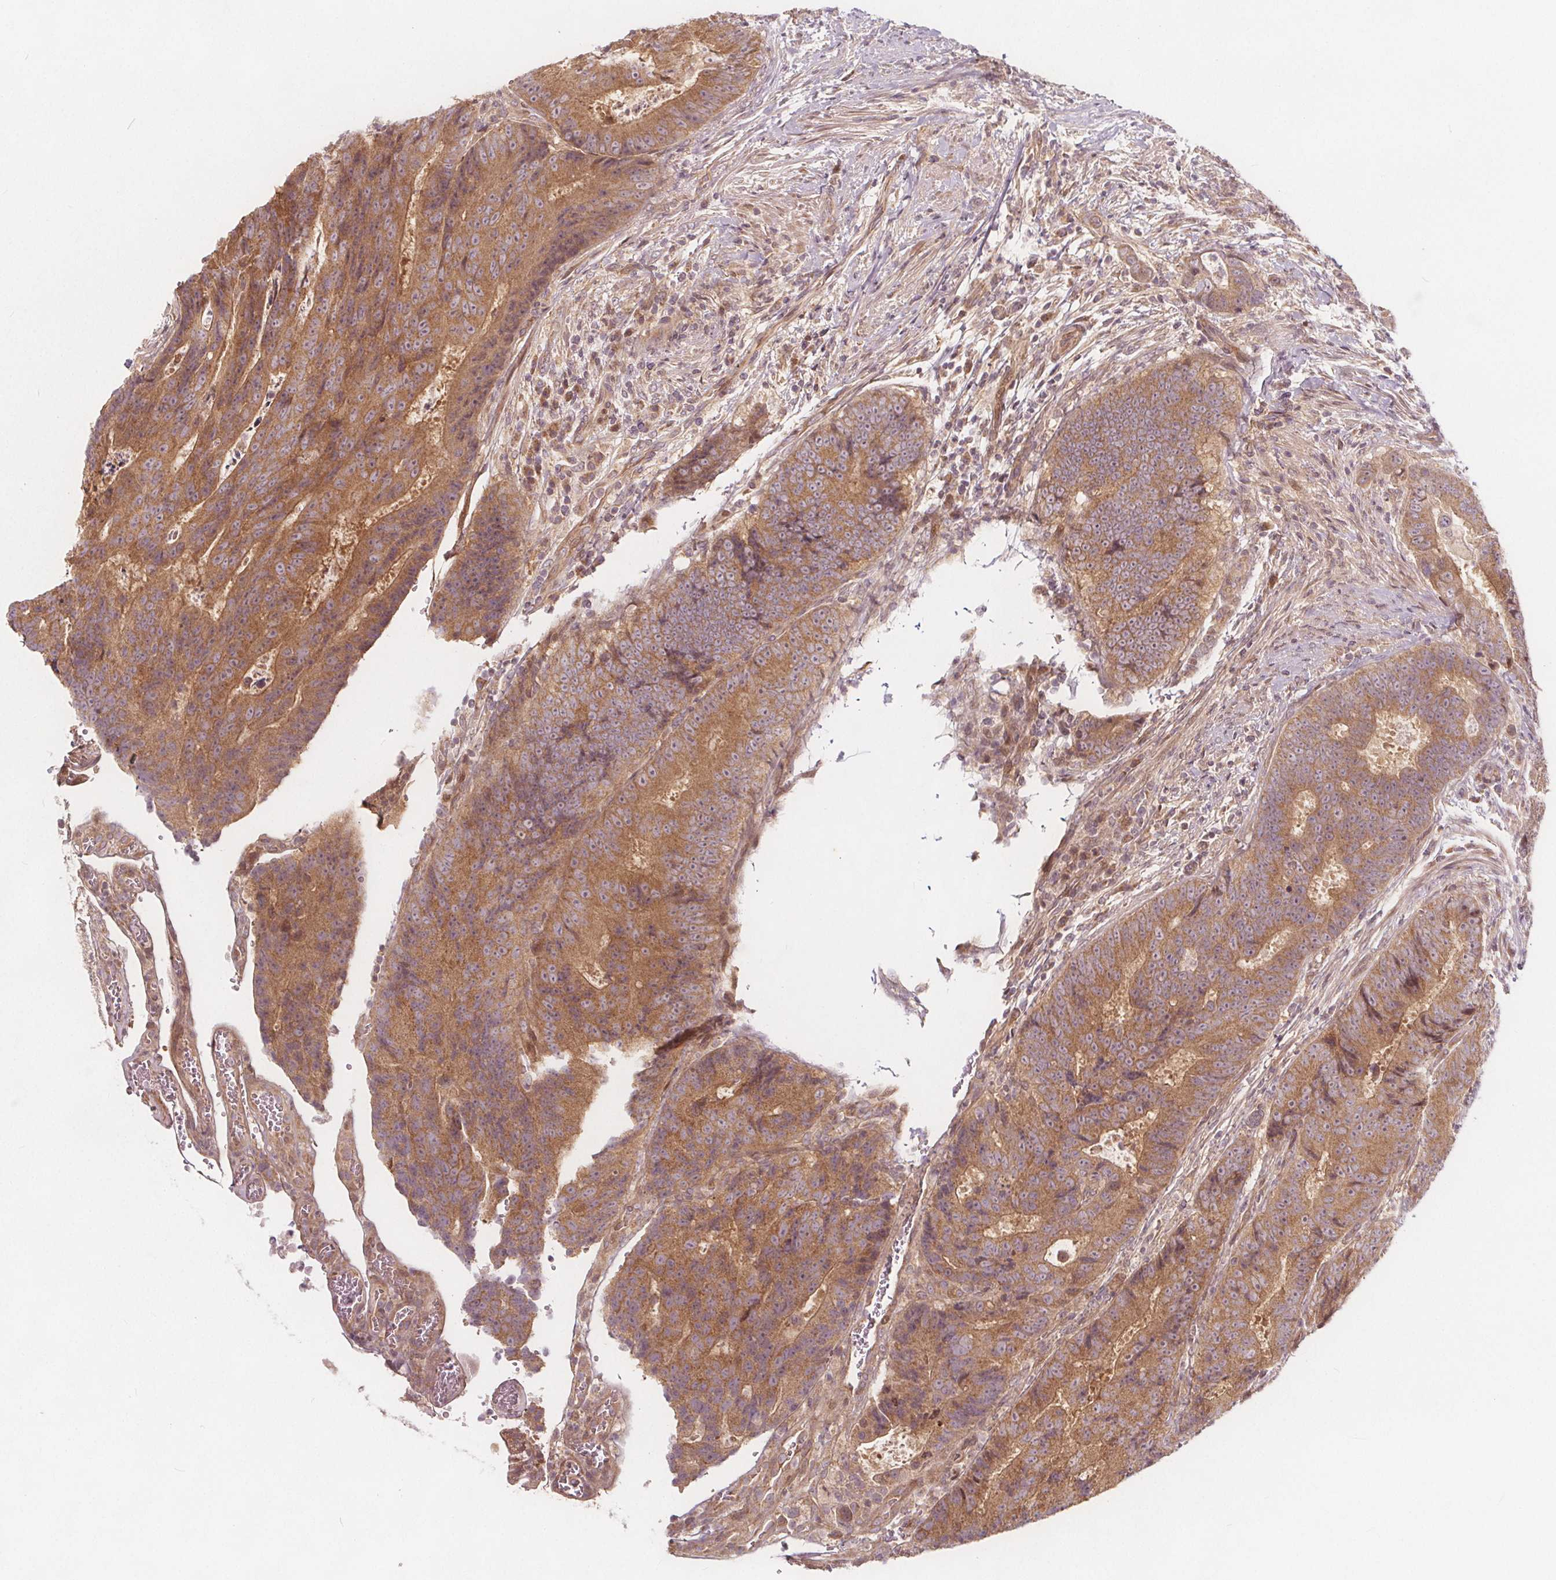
{"staining": {"intensity": "moderate", "quantity": ">75%", "location": "cytoplasmic/membranous"}, "tissue": "colorectal cancer", "cell_type": "Tumor cells", "image_type": "cancer", "snomed": [{"axis": "morphology", "description": "Adenocarcinoma, NOS"}, {"axis": "topography", "description": "Colon"}], "caption": "The micrograph exhibits a brown stain indicating the presence of a protein in the cytoplasmic/membranous of tumor cells in colorectal cancer (adenocarcinoma).", "gene": "AKT1S1", "patient": {"sex": "female", "age": 48}}